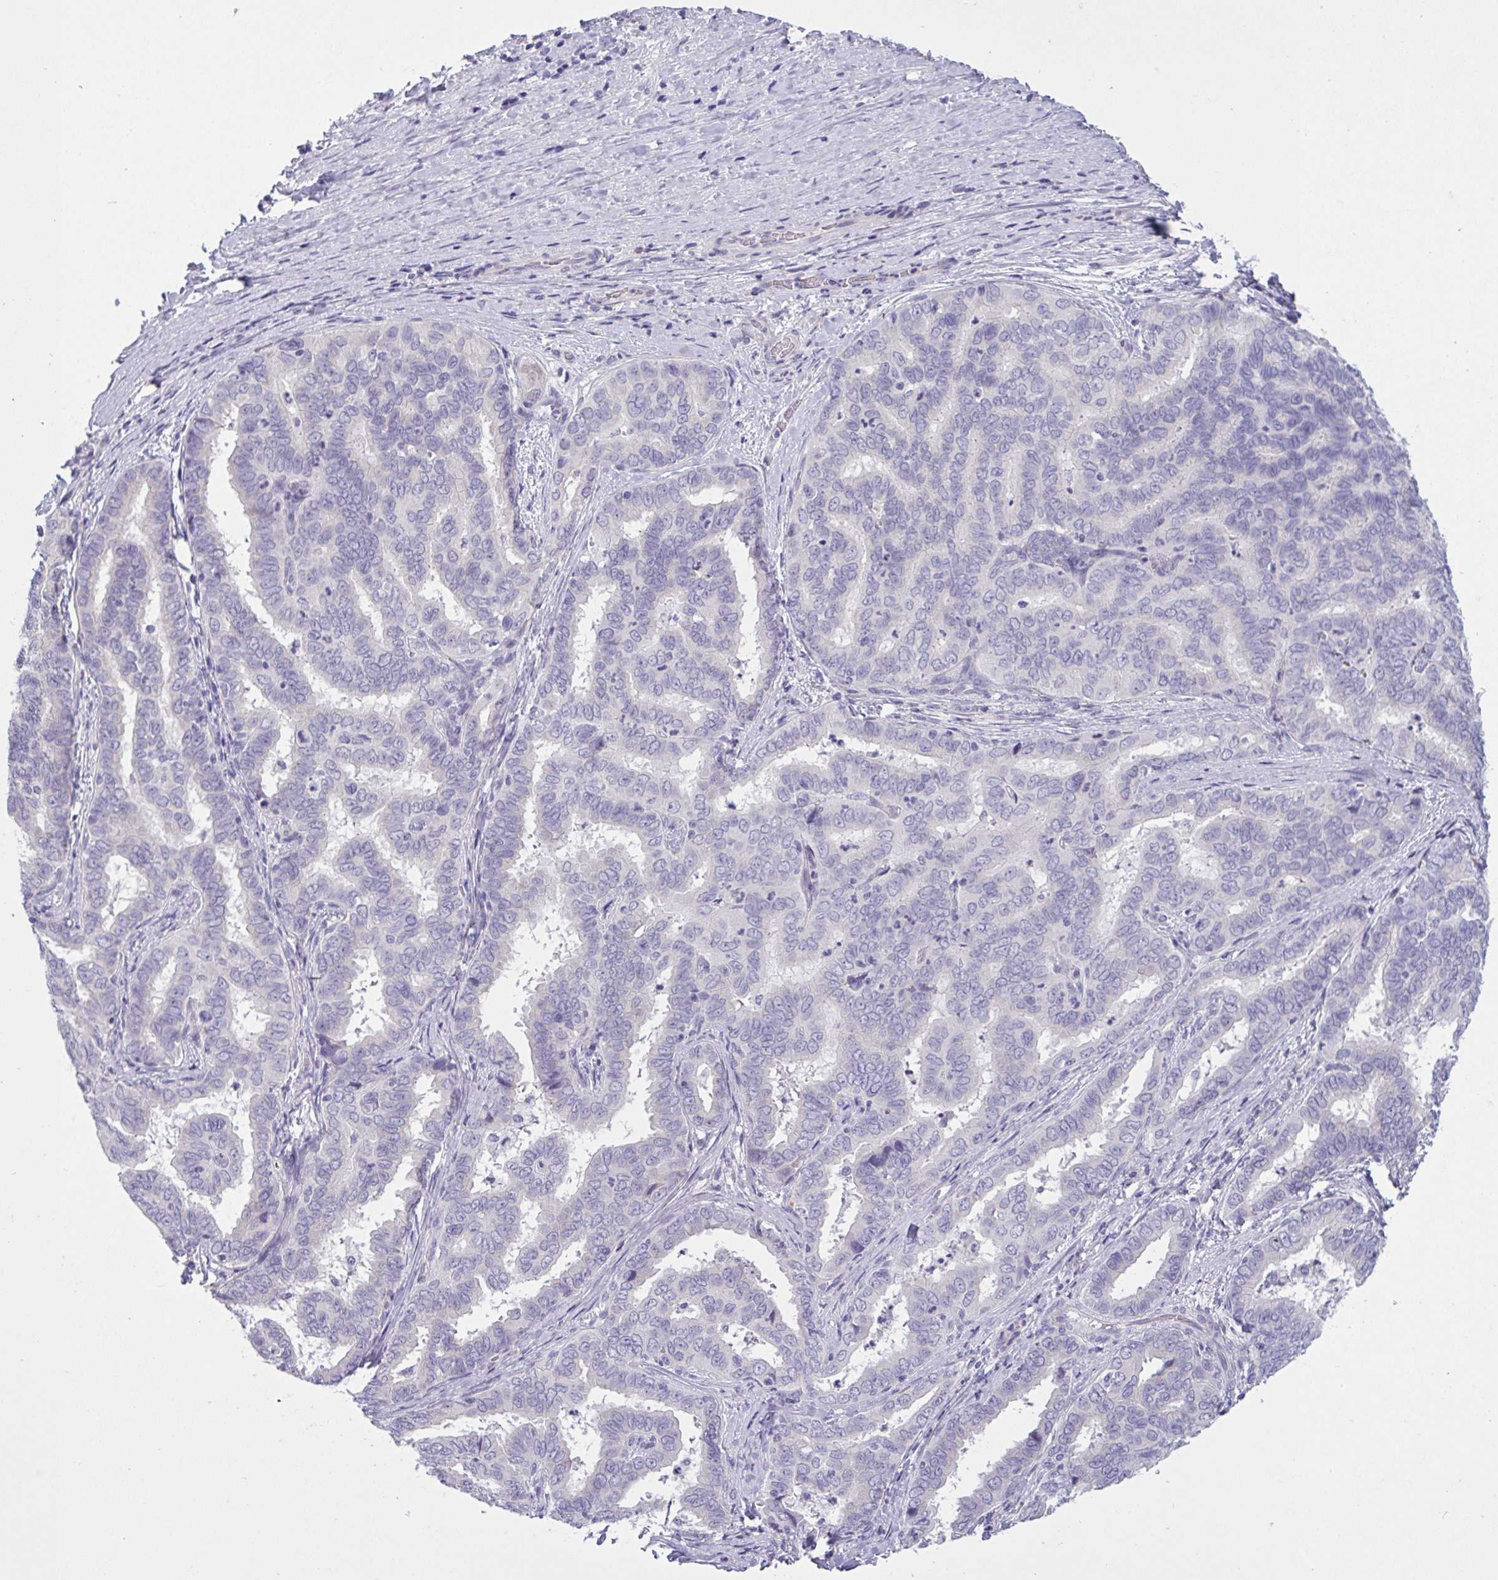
{"staining": {"intensity": "negative", "quantity": "none", "location": "none"}, "tissue": "liver cancer", "cell_type": "Tumor cells", "image_type": "cancer", "snomed": [{"axis": "morphology", "description": "Cholangiocarcinoma"}, {"axis": "topography", "description": "Liver"}], "caption": "High power microscopy micrograph of an immunohistochemistry micrograph of cholangiocarcinoma (liver), revealing no significant positivity in tumor cells.", "gene": "C4orf33", "patient": {"sex": "female", "age": 64}}